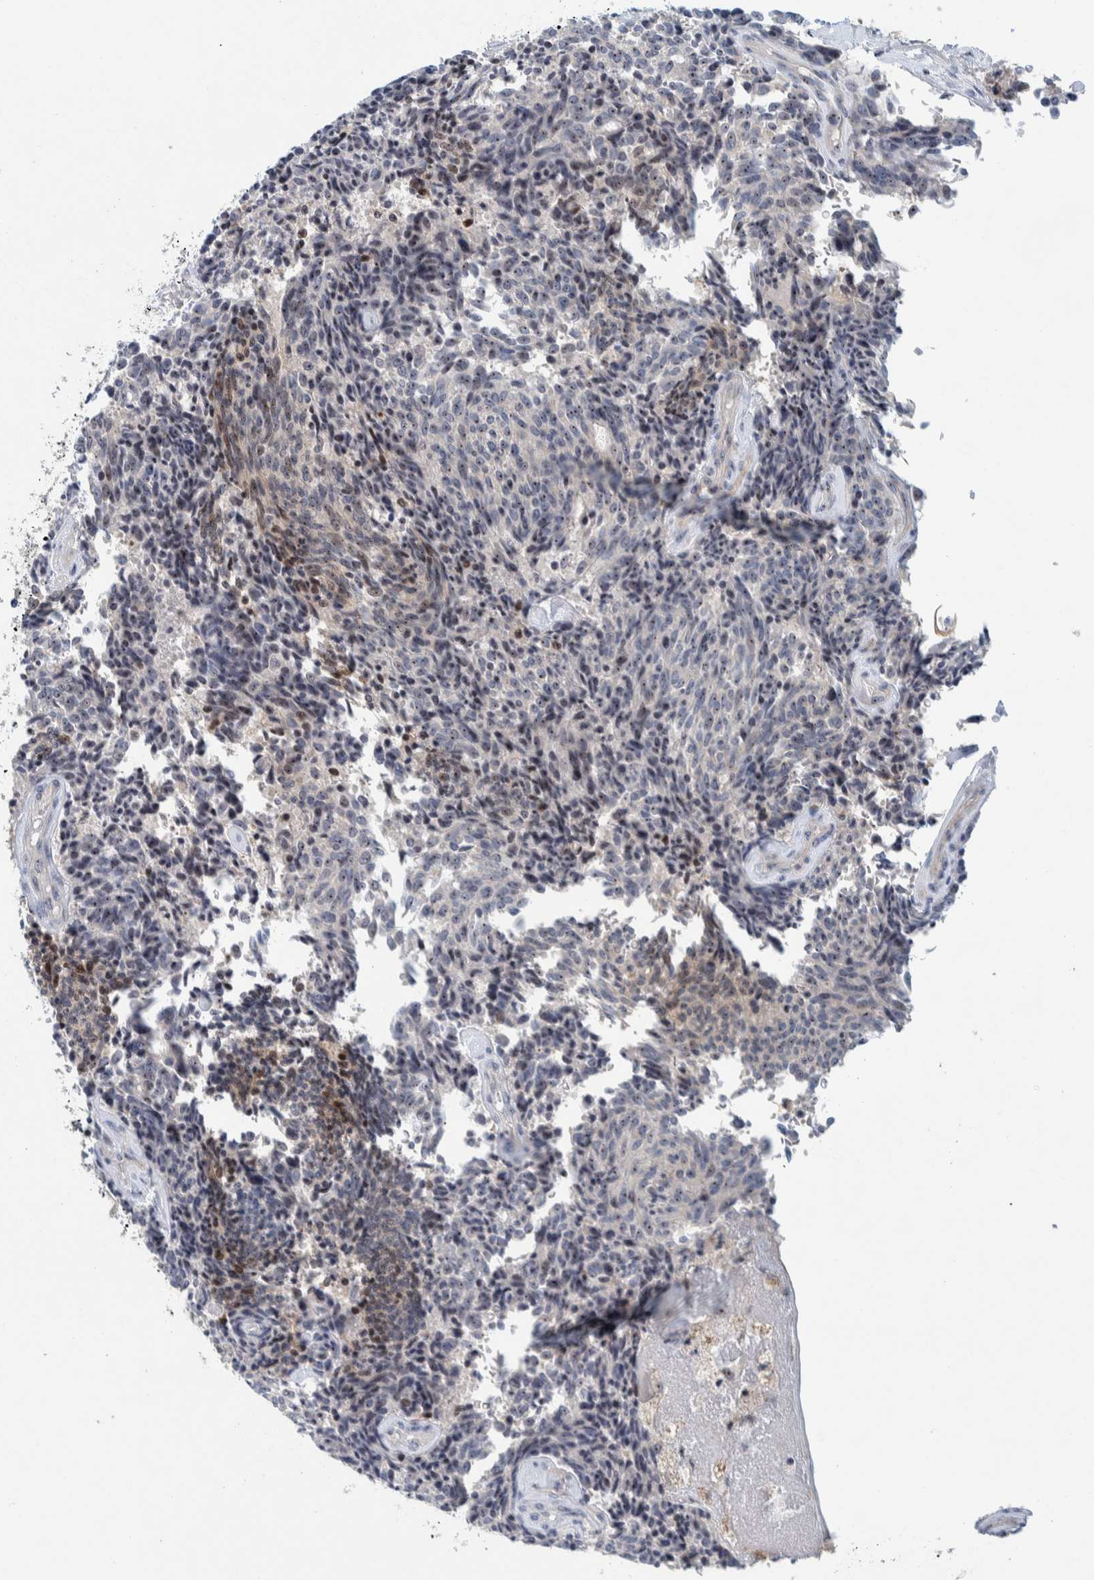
{"staining": {"intensity": "moderate", "quantity": ">75%", "location": "nuclear"}, "tissue": "carcinoid", "cell_type": "Tumor cells", "image_type": "cancer", "snomed": [{"axis": "morphology", "description": "Carcinoid, malignant, NOS"}, {"axis": "topography", "description": "Pancreas"}], "caption": "Brown immunohistochemical staining in human carcinoid shows moderate nuclear positivity in approximately >75% of tumor cells.", "gene": "NOL11", "patient": {"sex": "female", "age": 54}}